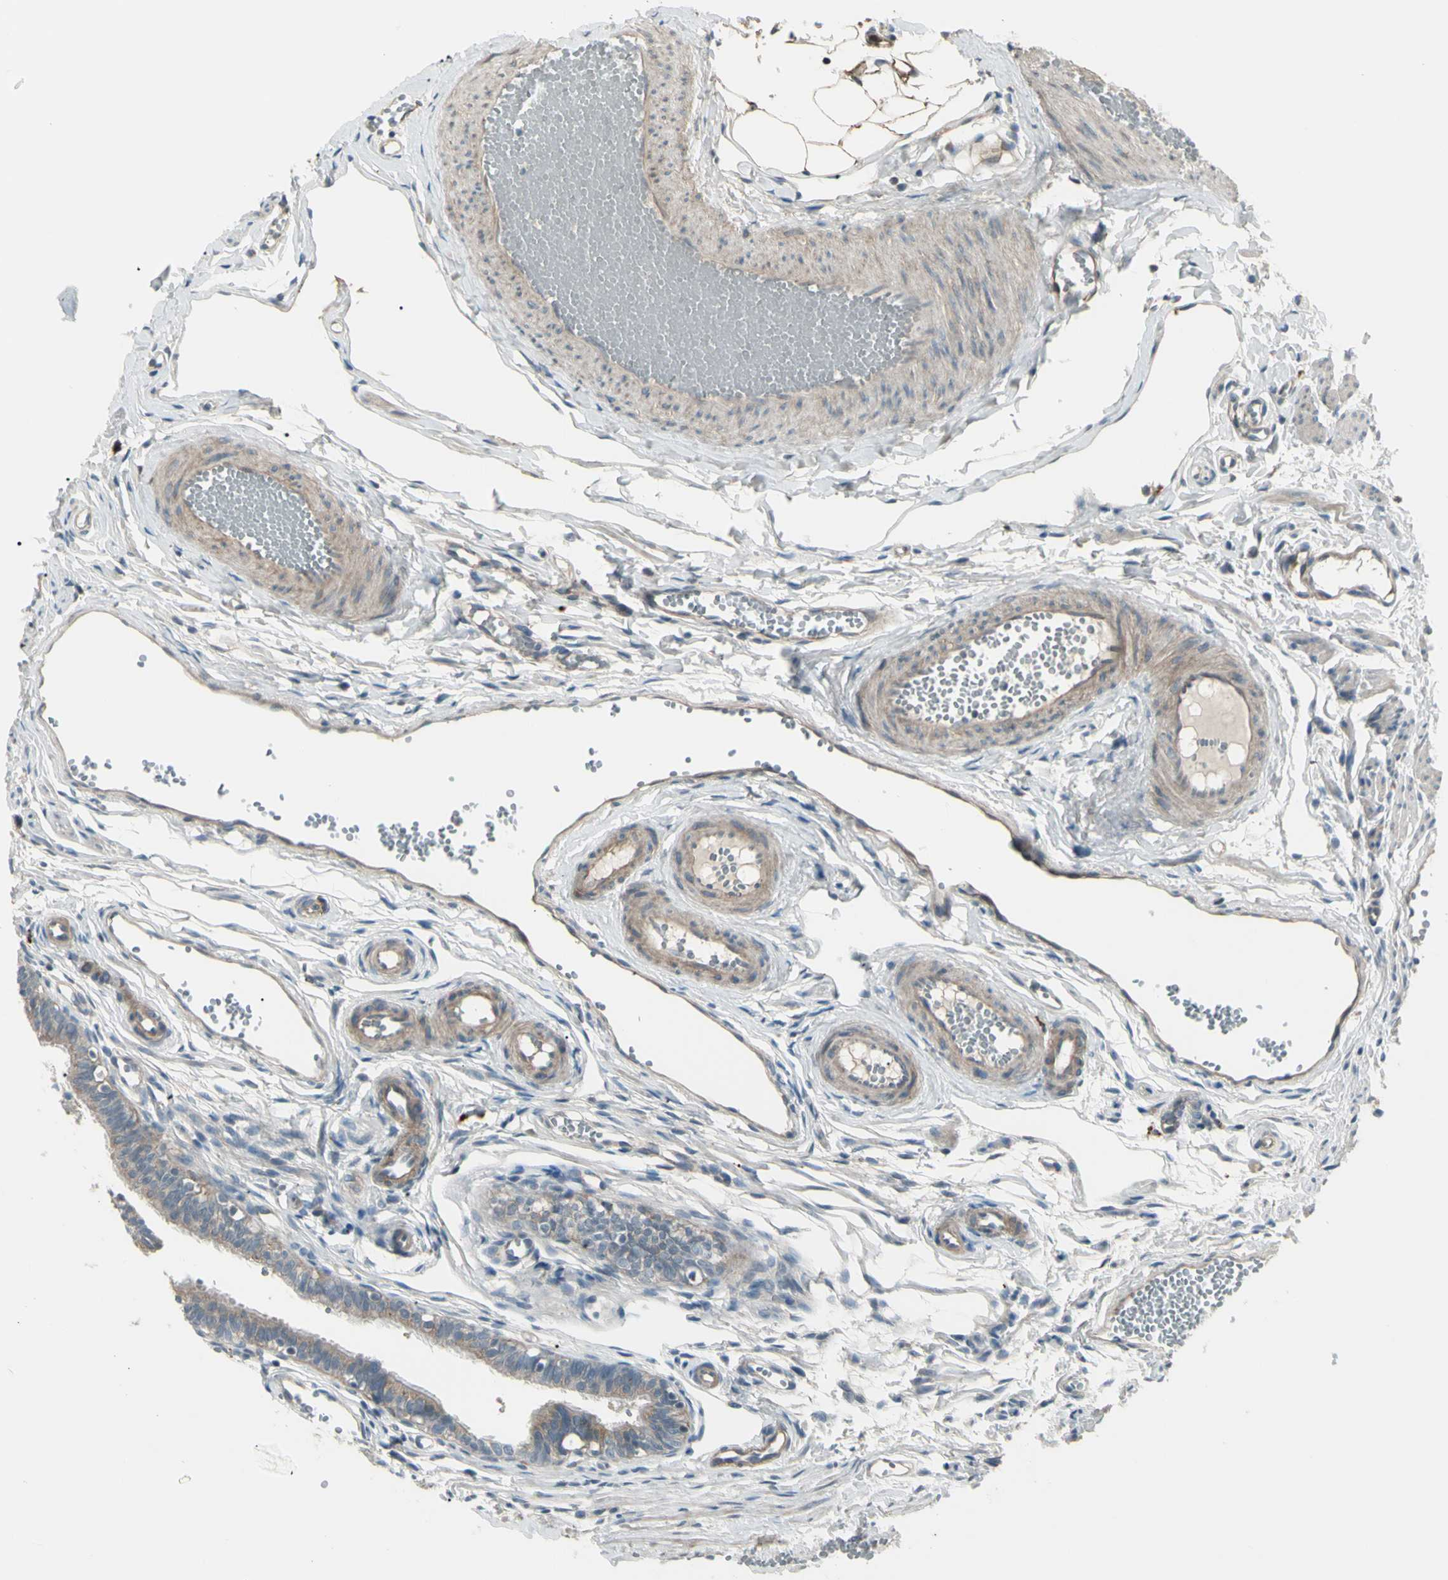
{"staining": {"intensity": "weak", "quantity": ">75%", "location": "cytoplasmic/membranous"}, "tissue": "fallopian tube", "cell_type": "Glandular cells", "image_type": "normal", "snomed": [{"axis": "morphology", "description": "Normal tissue, NOS"}, {"axis": "topography", "description": "Fallopian tube"}, {"axis": "topography", "description": "Placenta"}], "caption": "Approximately >75% of glandular cells in unremarkable fallopian tube demonstrate weak cytoplasmic/membranous protein expression as visualized by brown immunohistochemical staining.", "gene": "OSTM1", "patient": {"sex": "female", "age": 34}}